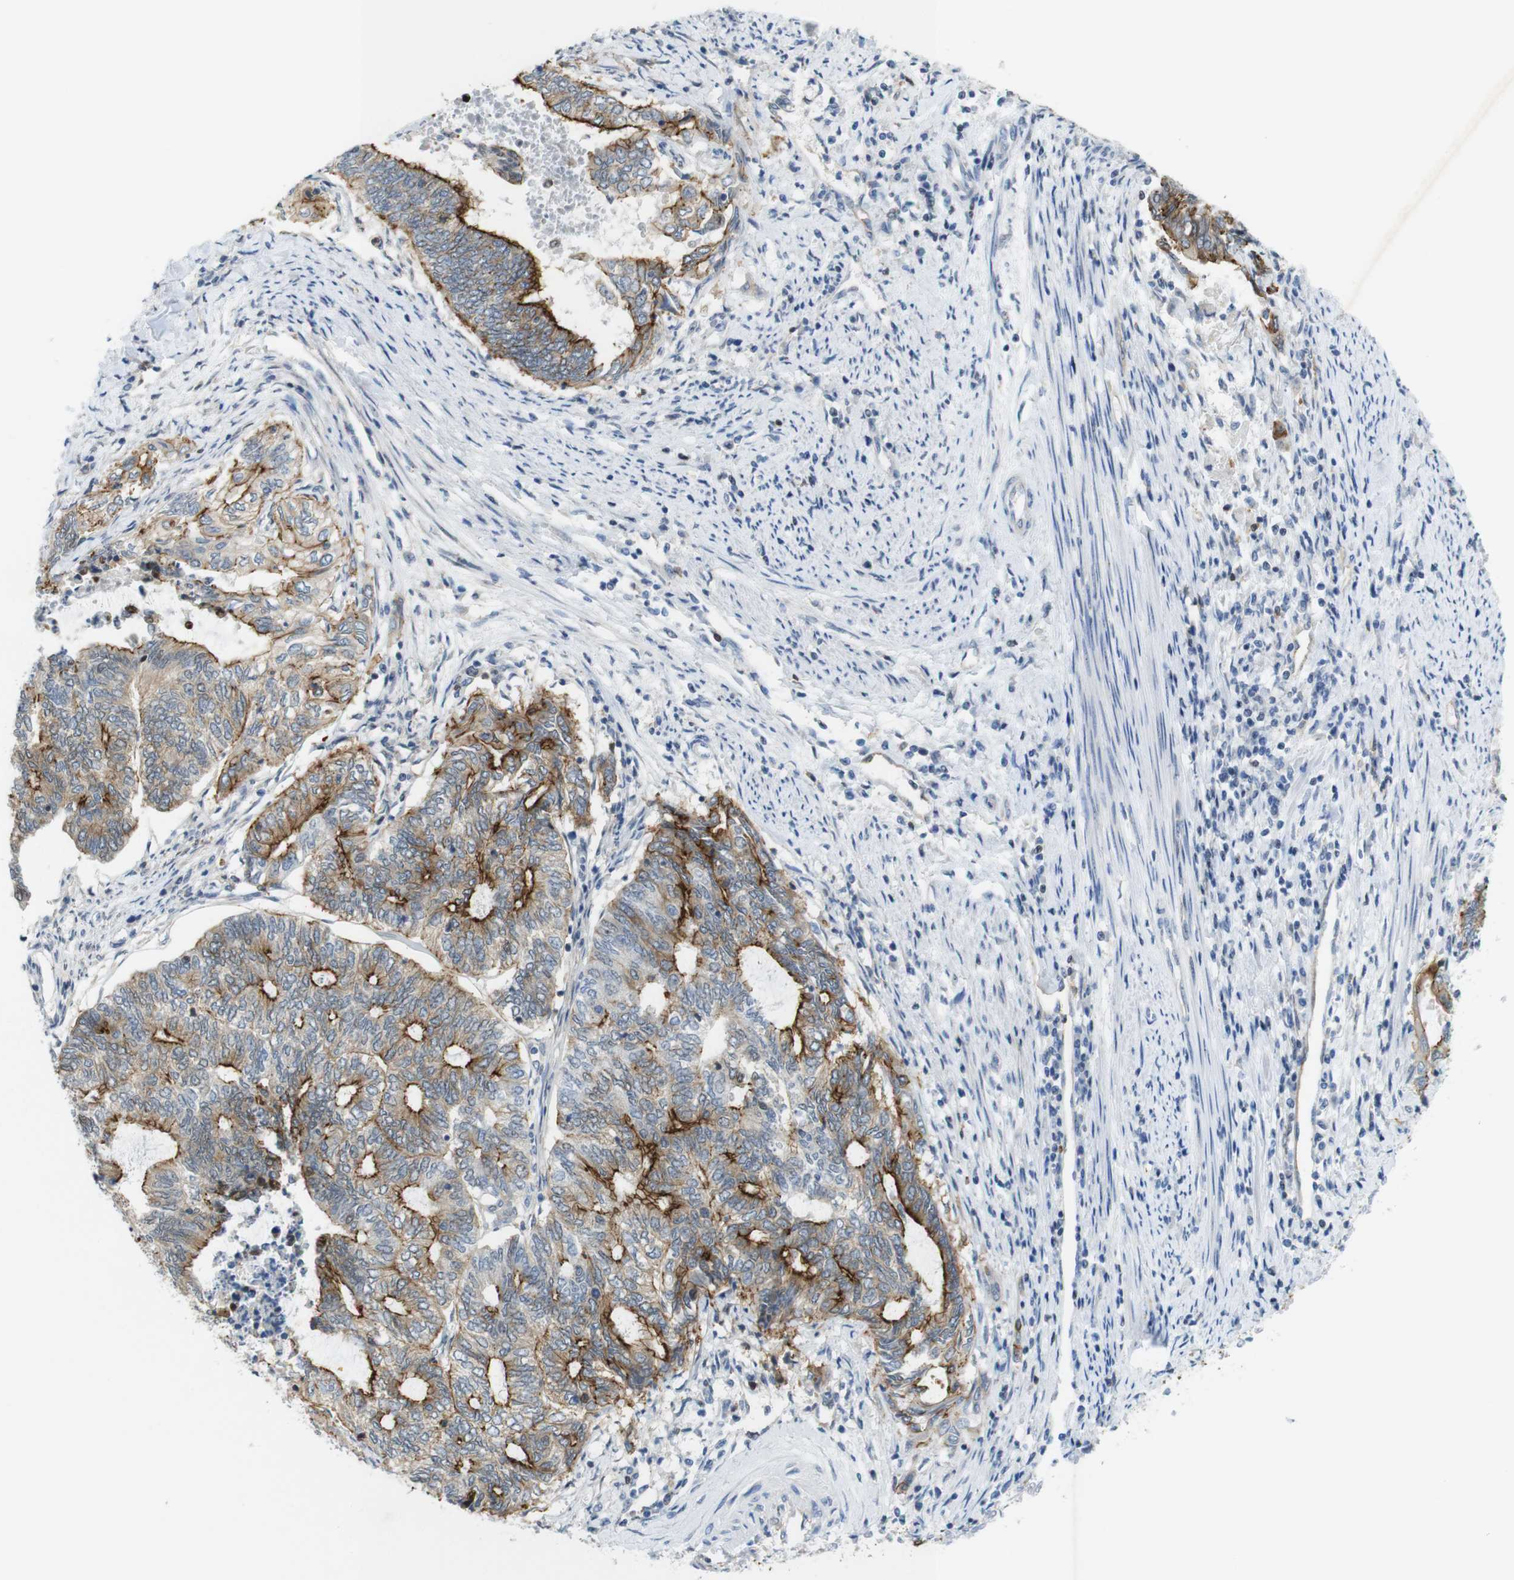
{"staining": {"intensity": "moderate", "quantity": "25%-75%", "location": "cytoplasmic/membranous"}, "tissue": "endometrial cancer", "cell_type": "Tumor cells", "image_type": "cancer", "snomed": [{"axis": "morphology", "description": "Adenocarcinoma, NOS"}, {"axis": "topography", "description": "Uterus"}, {"axis": "topography", "description": "Endometrium"}], "caption": "Tumor cells reveal medium levels of moderate cytoplasmic/membranous expression in about 25%-75% of cells in human endometrial cancer (adenocarcinoma). Nuclei are stained in blue.", "gene": "TJP3", "patient": {"sex": "female", "age": 70}}